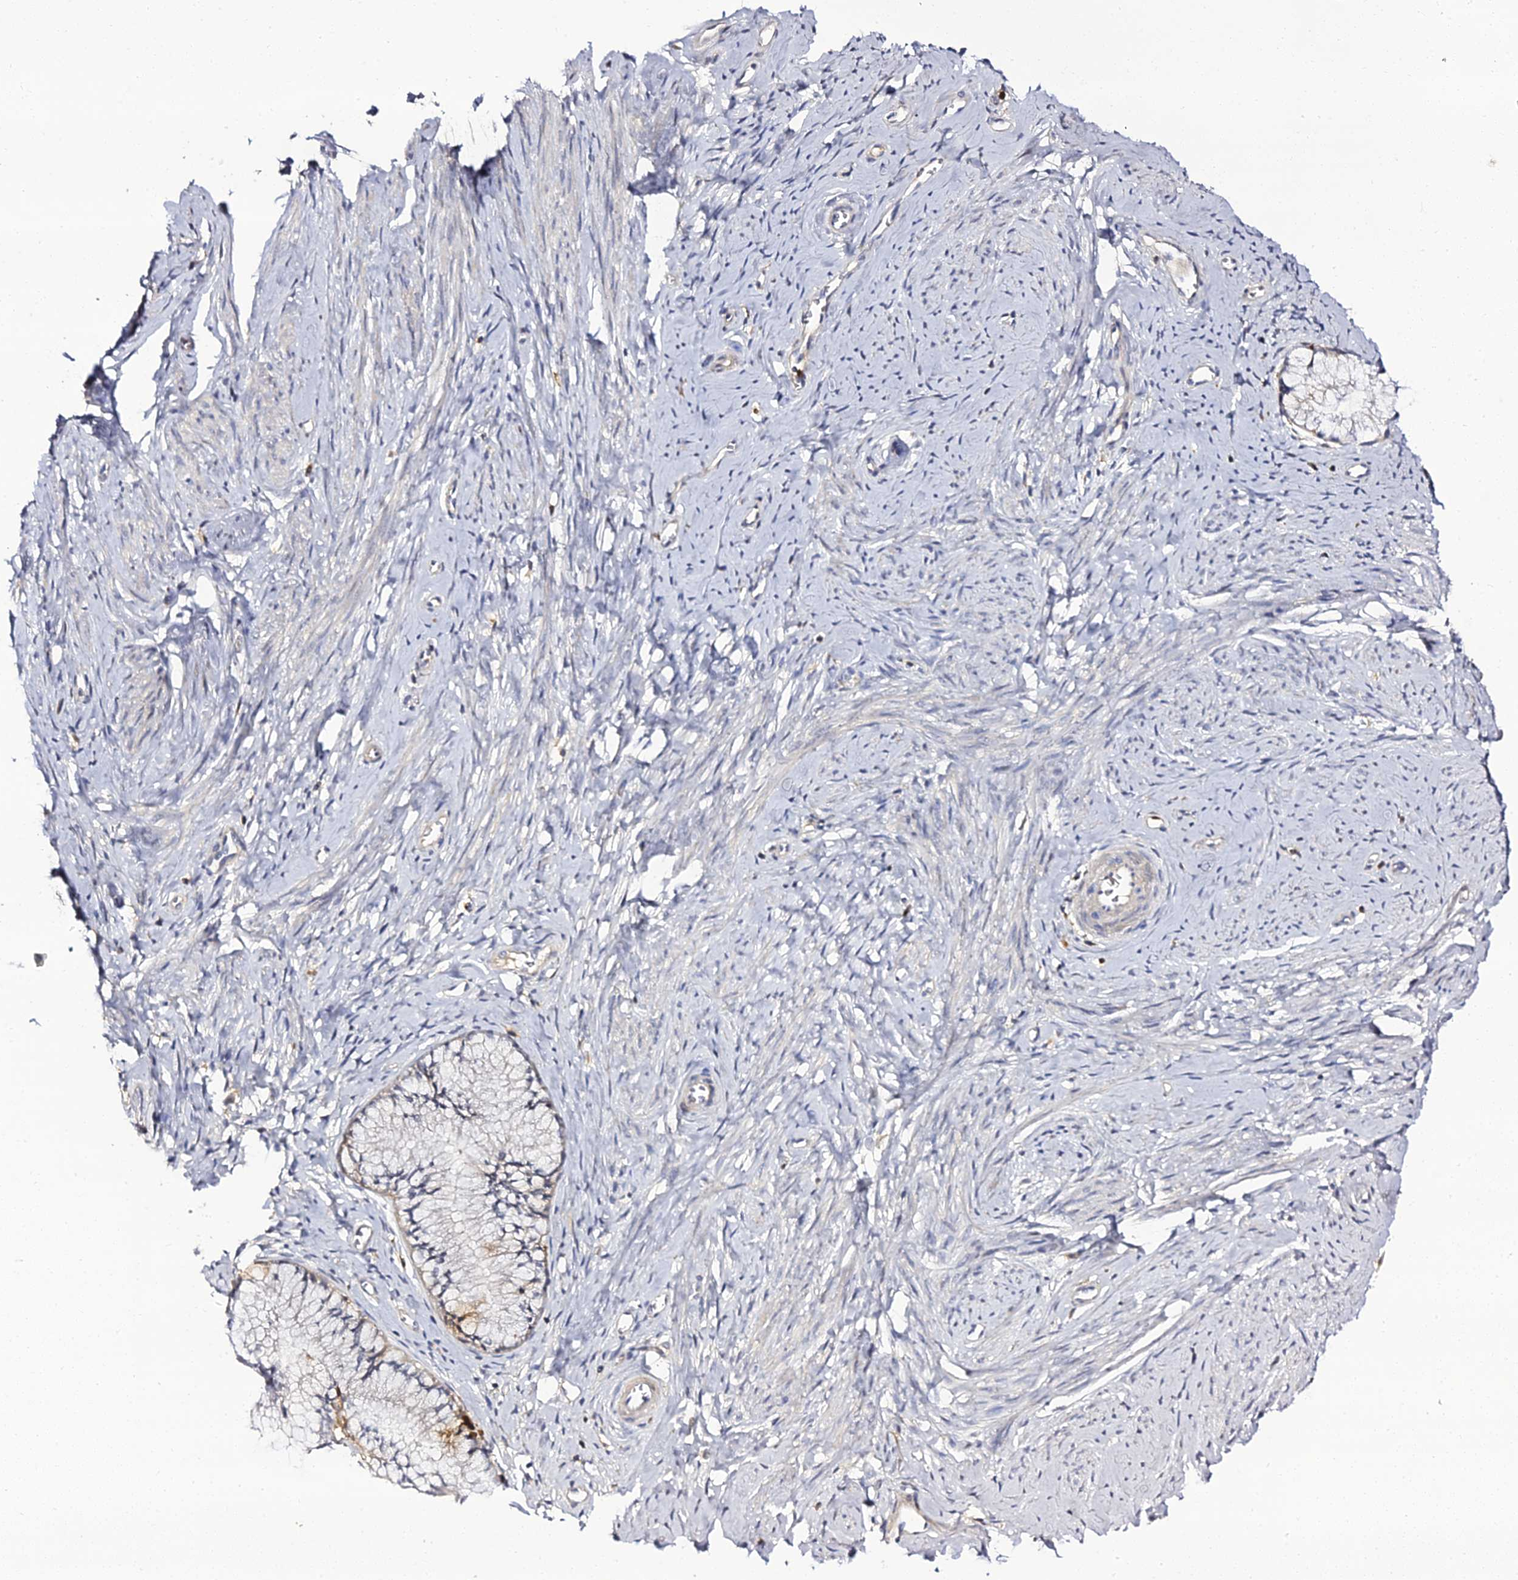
{"staining": {"intensity": "moderate", "quantity": "25%-75%", "location": "cytoplasmic/membranous"}, "tissue": "cervix", "cell_type": "Glandular cells", "image_type": "normal", "snomed": [{"axis": "morphology", "description": "Normal tissue, NOS"}, {"axis": "topography", "description": "Cervix"}], "caption": "Protein expression analysis of benign human cervix reveals moderate cytoplasmic/membranous positivity in about 25%-75% of glandular cells.", "gene": "IL4I1", "patient": {"sex": "female", "age": 42}}